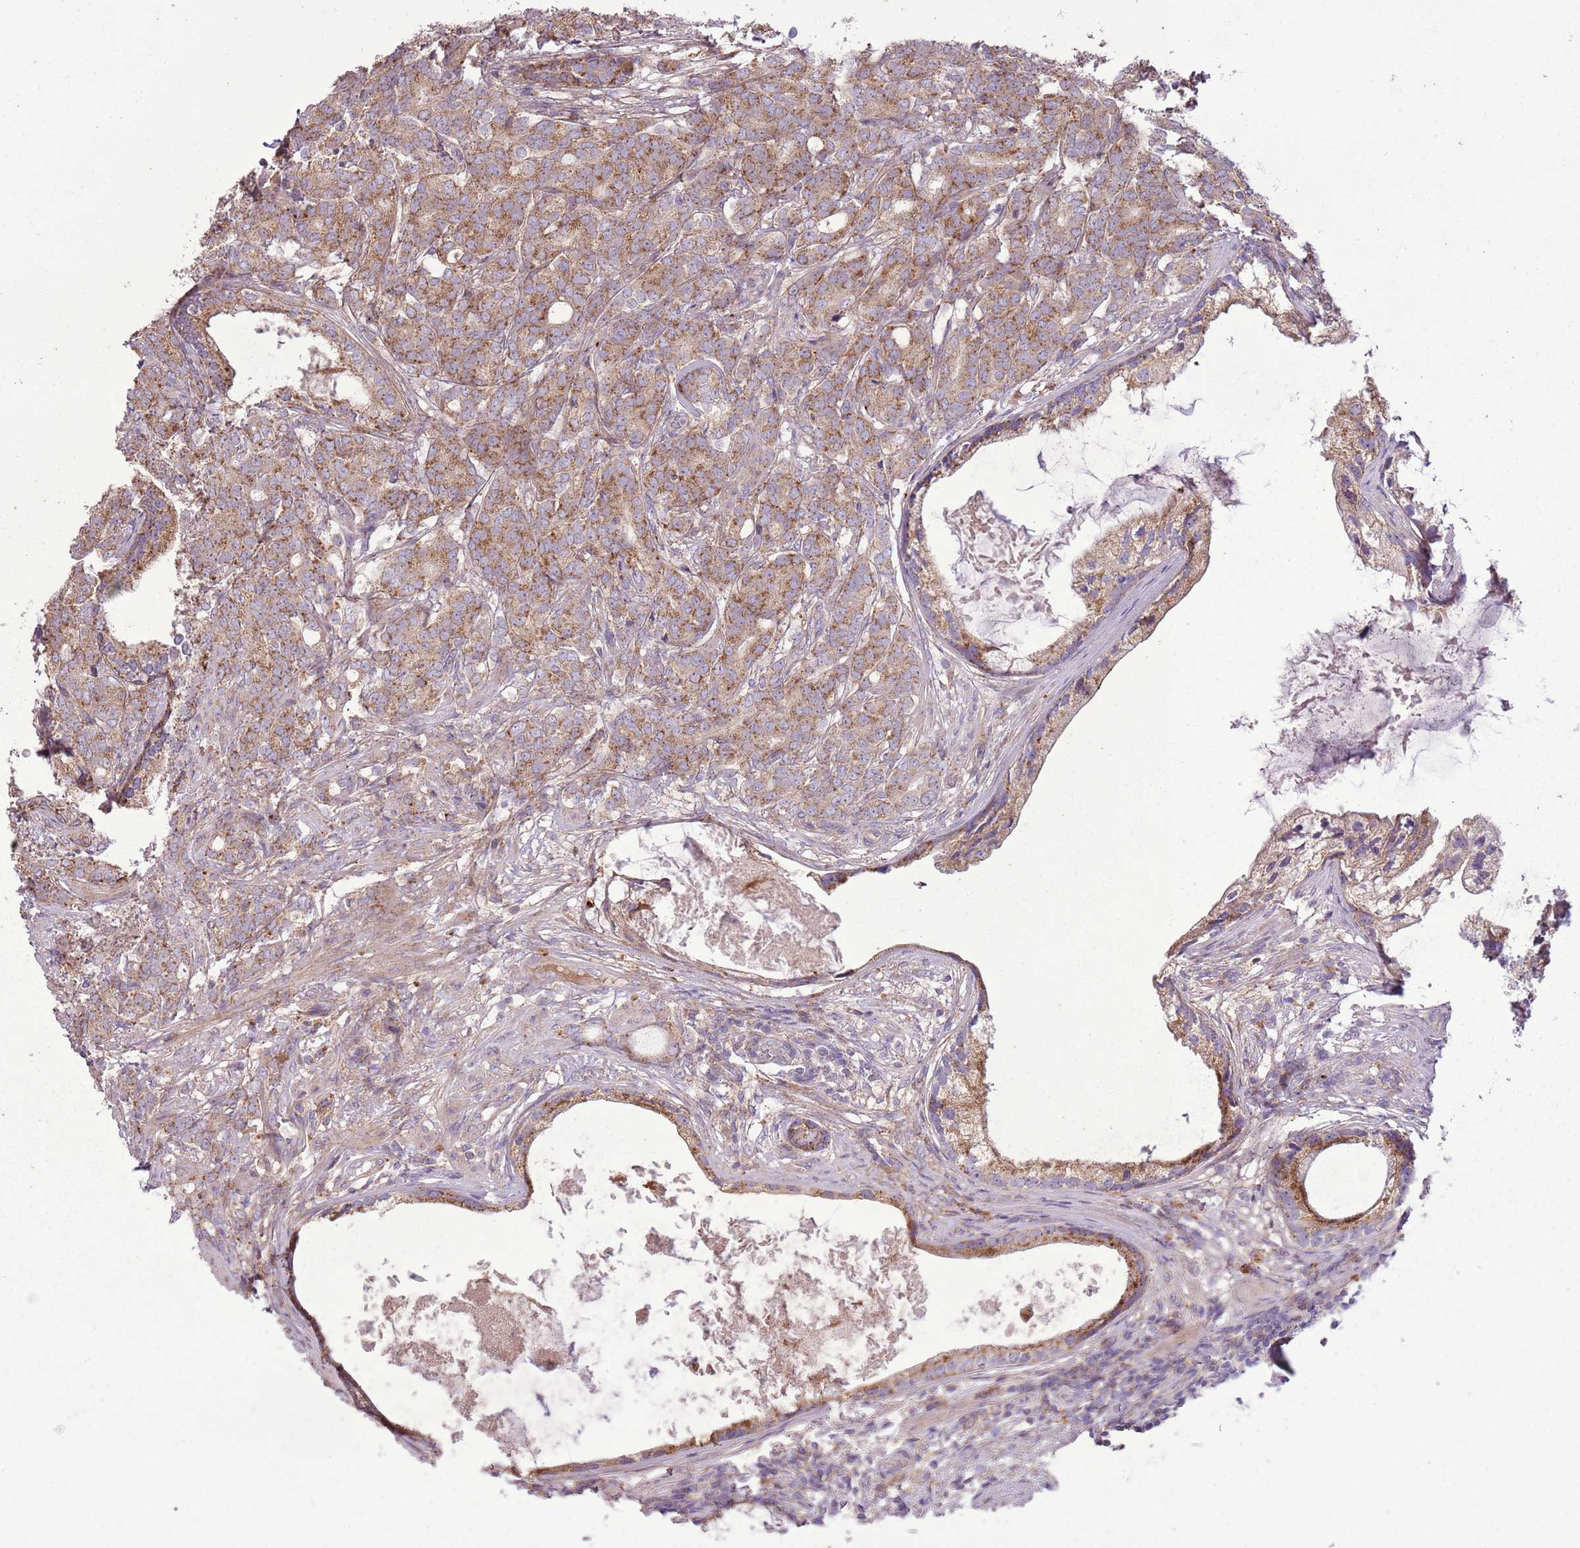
{"staining": {"intensity": "moderate", "quantity": ">75%", "location": "cytoplasmic/membranous"}, "tissue": "prostate cancer", "cell_type": "Tumor cells", "image_type": "cancer", "snomed": [{"axis": "morphology", "description": "Adenocarcinoma, Low grade"}, {"axis": "topography", "description": "Prostate"}], "caption": "Protein analysis of prostate adenocarcinoma (low-grade) tissue displays moderate cytoplasmic/membranous expression in approximately >75% of tumor cells.", "gene": "ANKRD24", "patient": {"sex": "male", "age": 71}}